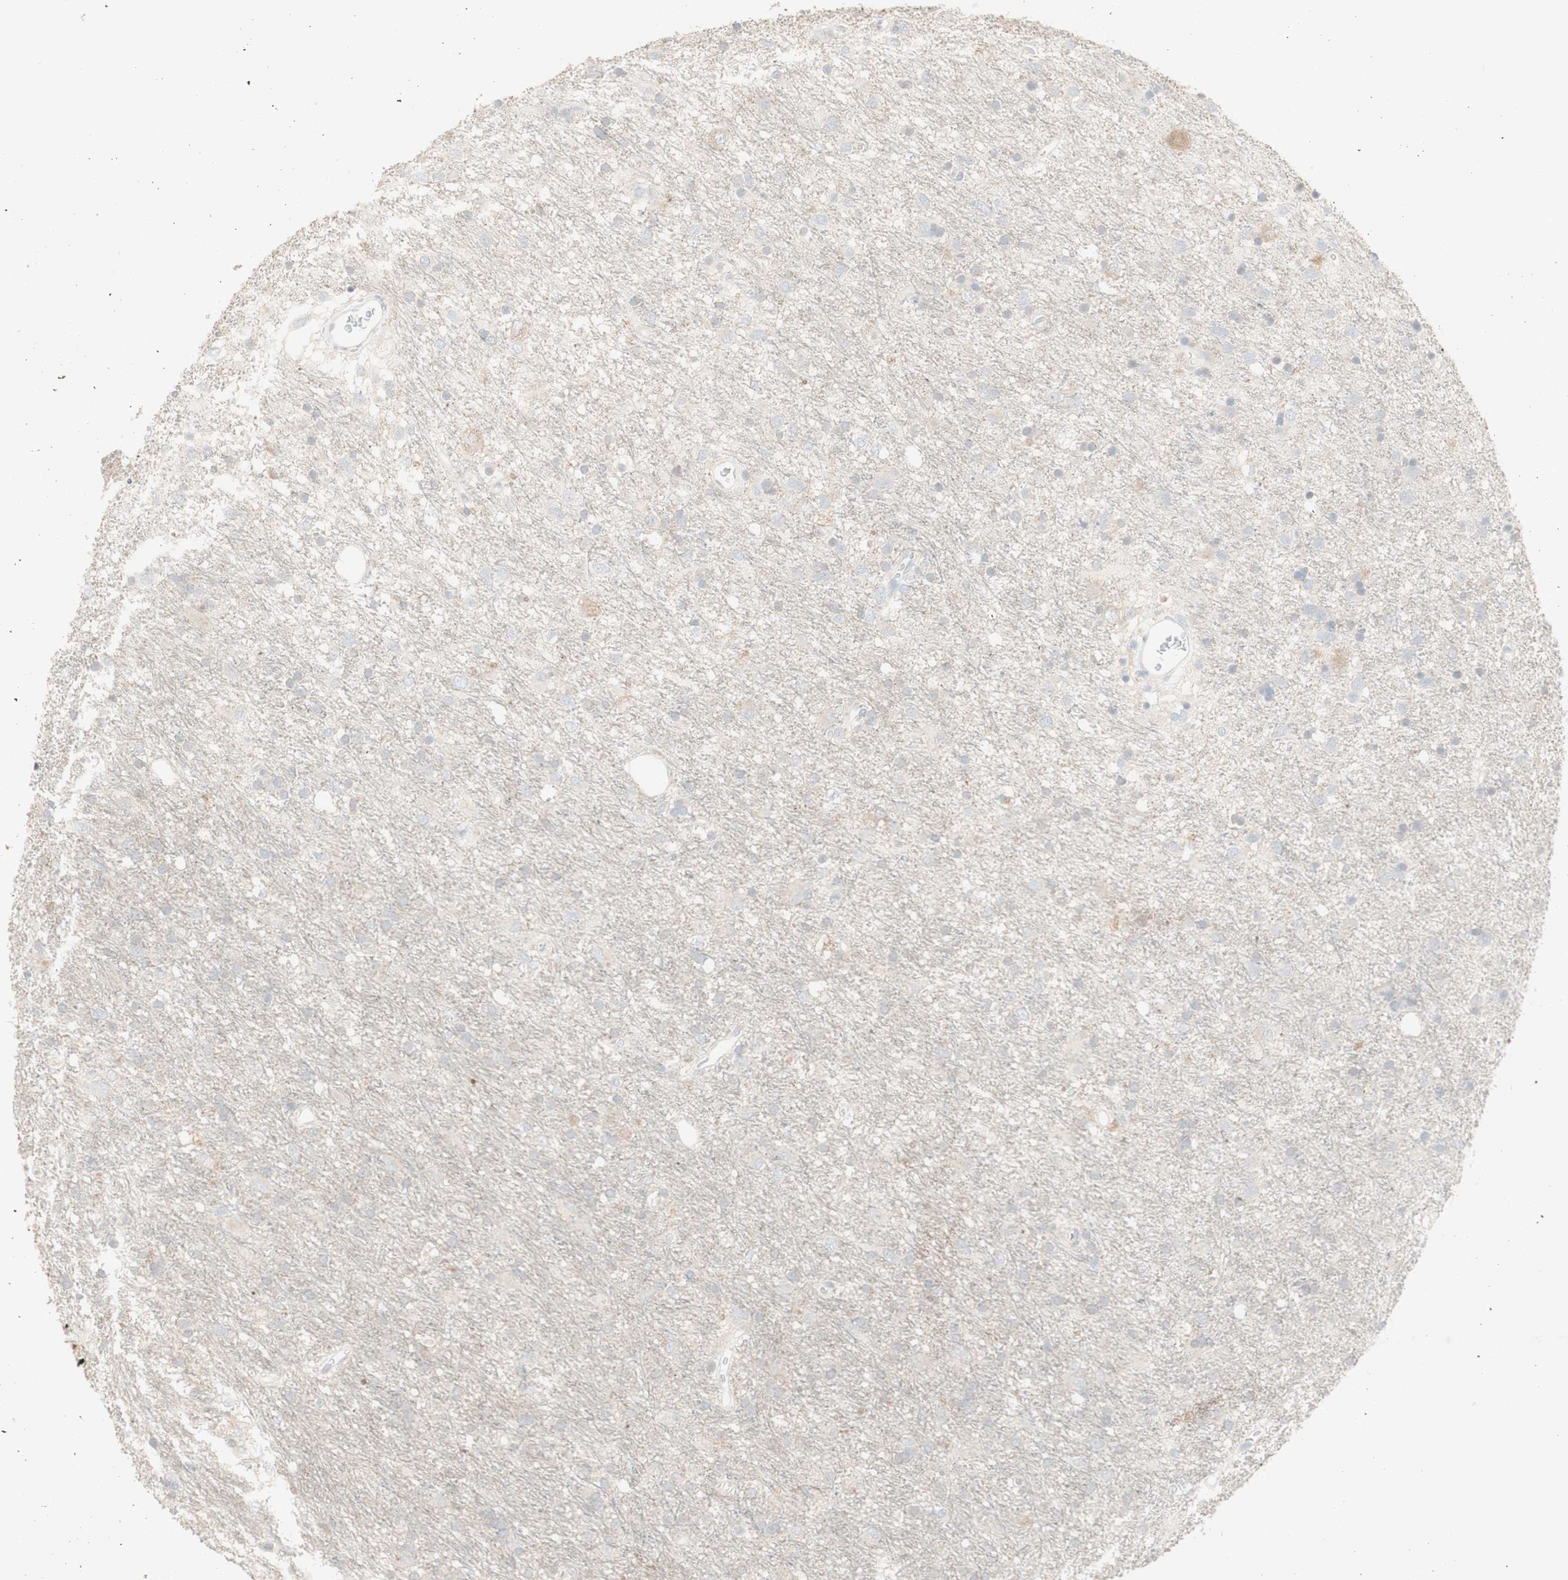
{"staining": {"intensity": "negative", "quantity": "none", "location": "none"}, "tissue": "glioma", "cell_type": "Tumor cells", "image_type": "cancer", "snomed": [{"axis": "morphology", "description": "Glioma, malignant, Low grade"}, {"axis": "topography", "description": "Brain"}], "caption": "High power microscopy image of an IHC image of malignant glioma (low-grade), revealing no significant positivity in tumor cells. (DAB (3,3'-diaminobenzidine) IHC, high magnification).", "gene": "ATP6V1B1", "patient": {"sex": "male", "age": 77}}